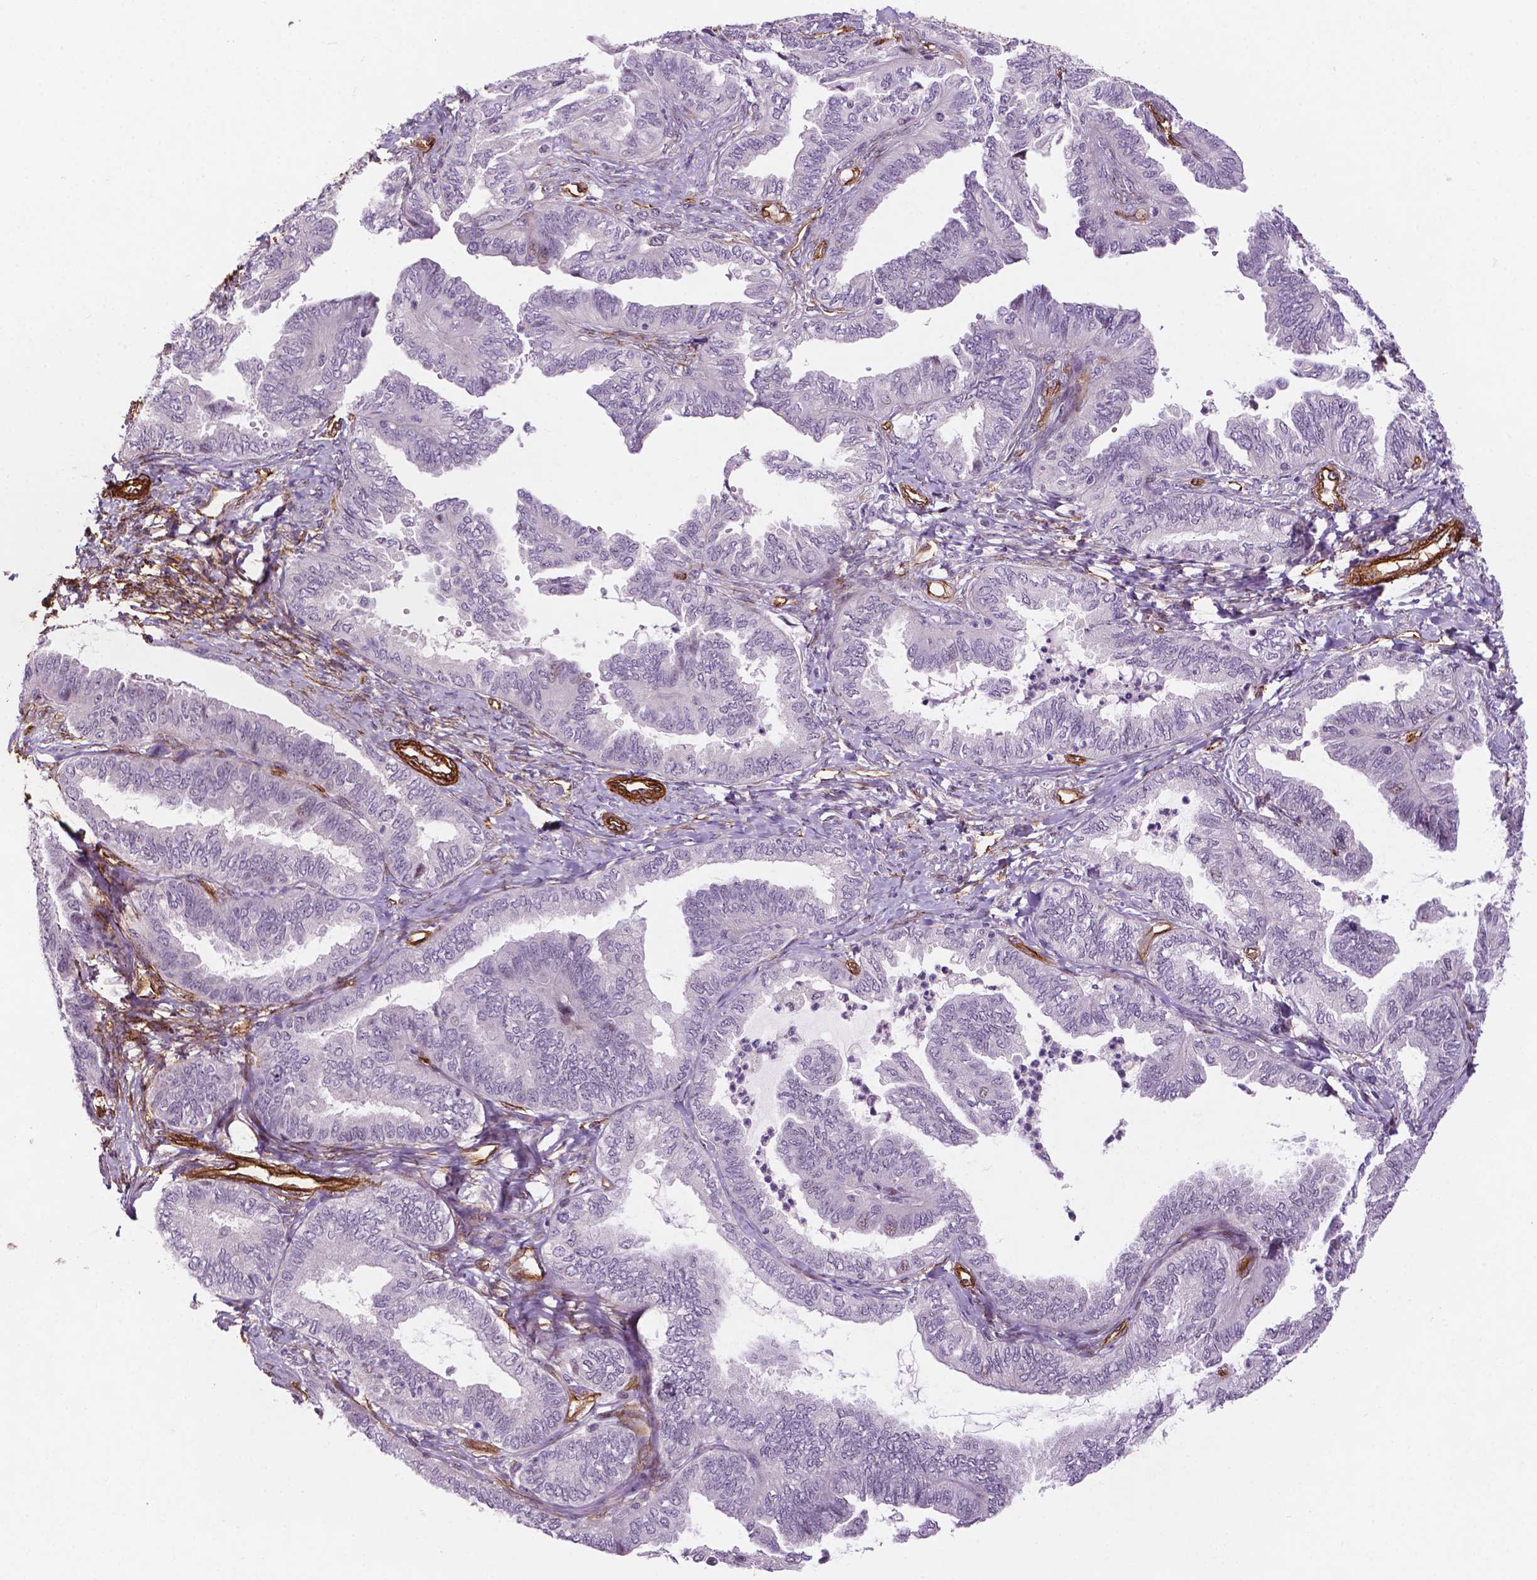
{"staining": {"intensity": "negative", "quantity": "none", "location": "none"}, "tissue": "ovarian cancer", "cell_type": "Tumor cells", "image_type": "cancer", "snomed": [{"axis": "morphology", "description": "Carcinoma, endometroid"}, {"axis": "topography", "description": "Ovary"}], "caption": "Tumor cells are negative for protein expression in human endometroid carcinoma (ovarian). Brightfield microscopy of immunohistochemistry (IHC) stained with DAB (3,3'-diaminobenzidine) (brown) and hematoxylin (blue), captured at high magnification.", "gene": "EGFL8", "patient": {"sex": "female", "age": 70}}